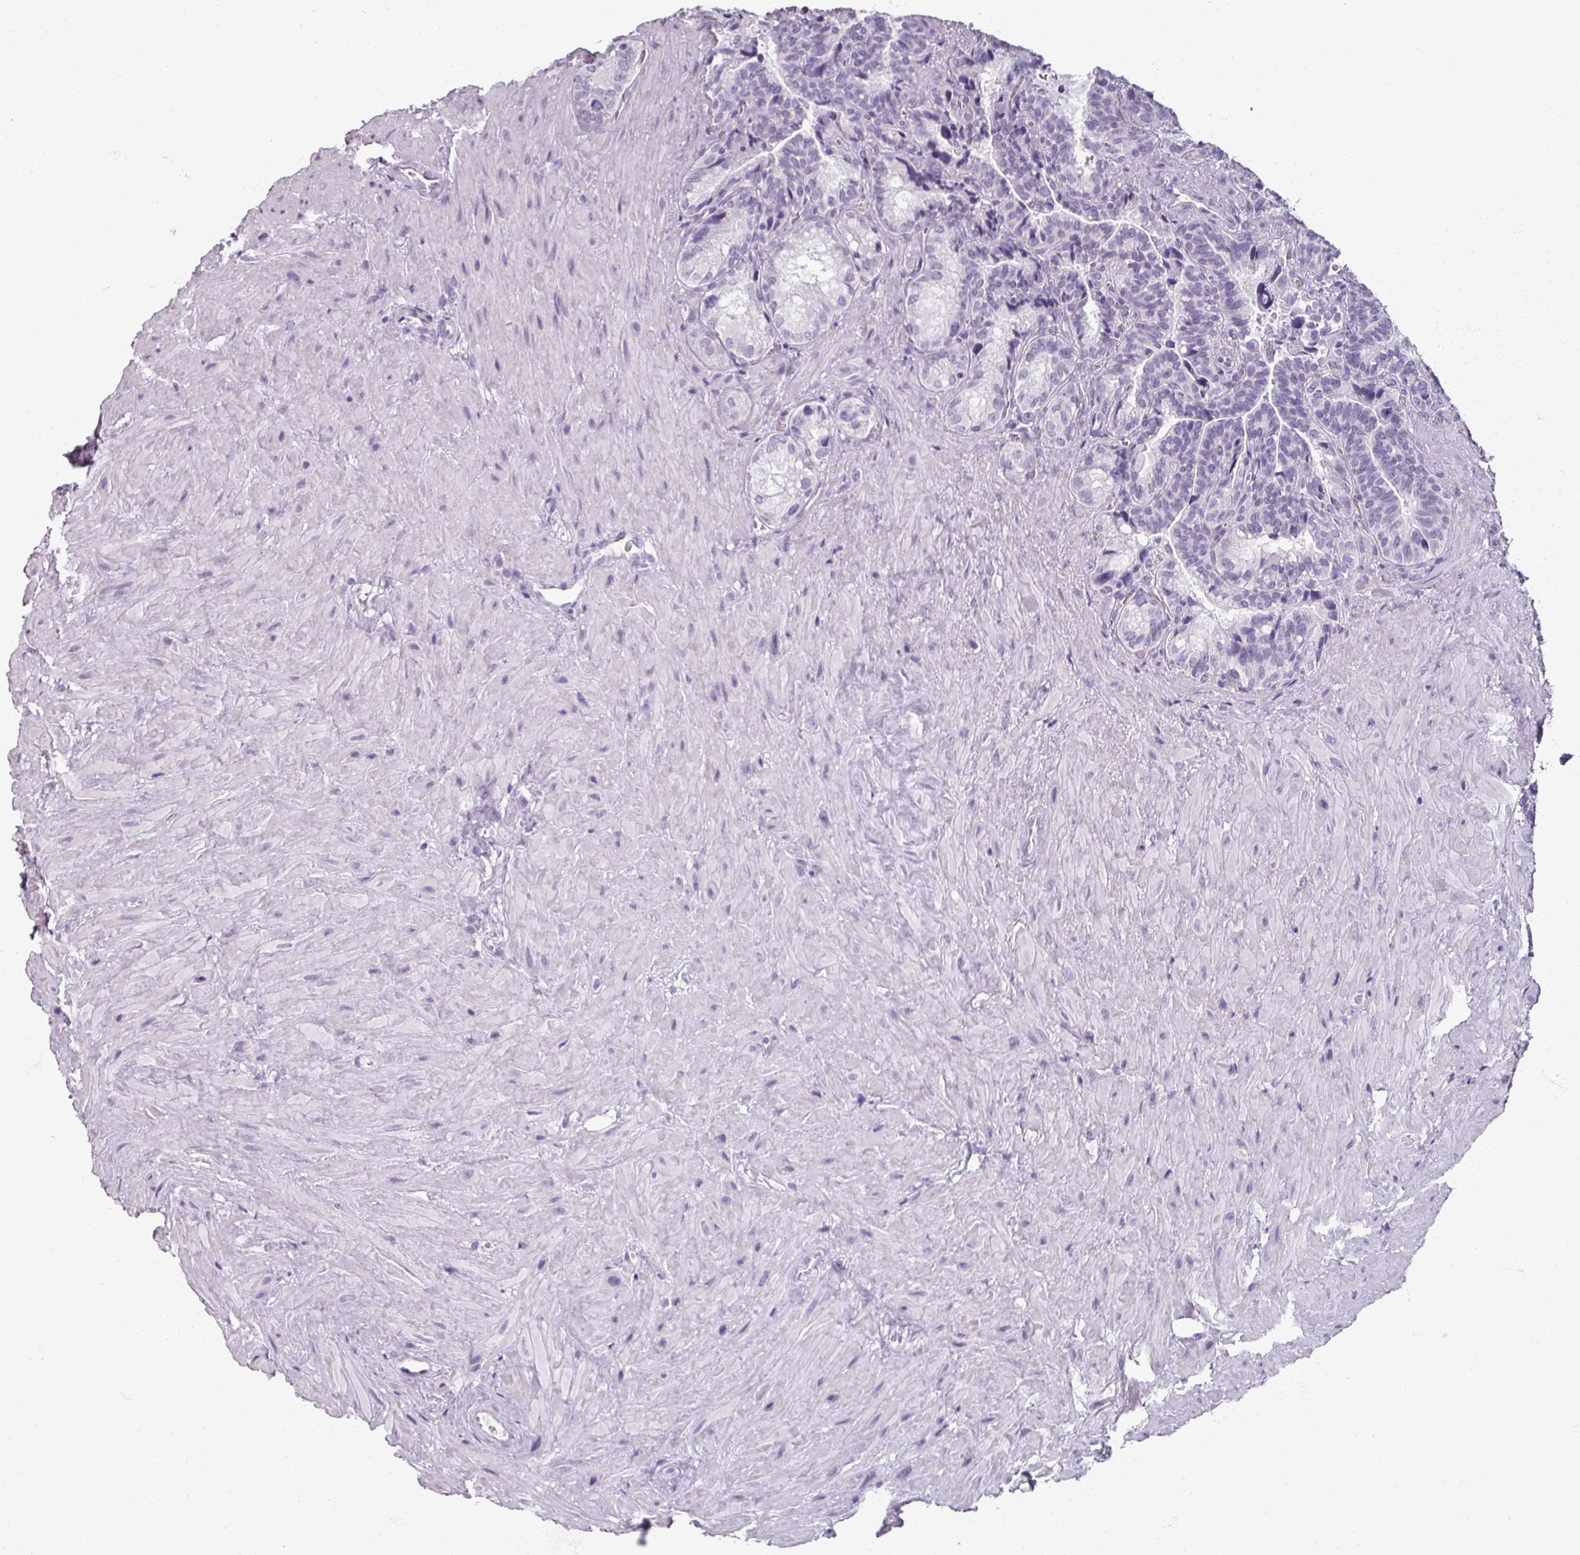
{"staining": {"intensity": "negative", "quantity": "none", "location": "none"}, "tissue": "seminal vesicle", "cell_type": "Glandular cells", "image_type": "normal", "snomed": [{"axis": "morphology", "description": "Normal tissue, NOS"}, {"axis": "topography", "description": "Seminal veicle"}], "caption": "IHC of unremarkable seminal vesicle displays no staining in glandular cells. The staining is performed using DAB (3,3'-diaminobenzidine) brown chromogen with nuclei counter-stained in using hematoxylin.", "gene": "REG3A", "patient": {"sex": "male", "age": 68}}